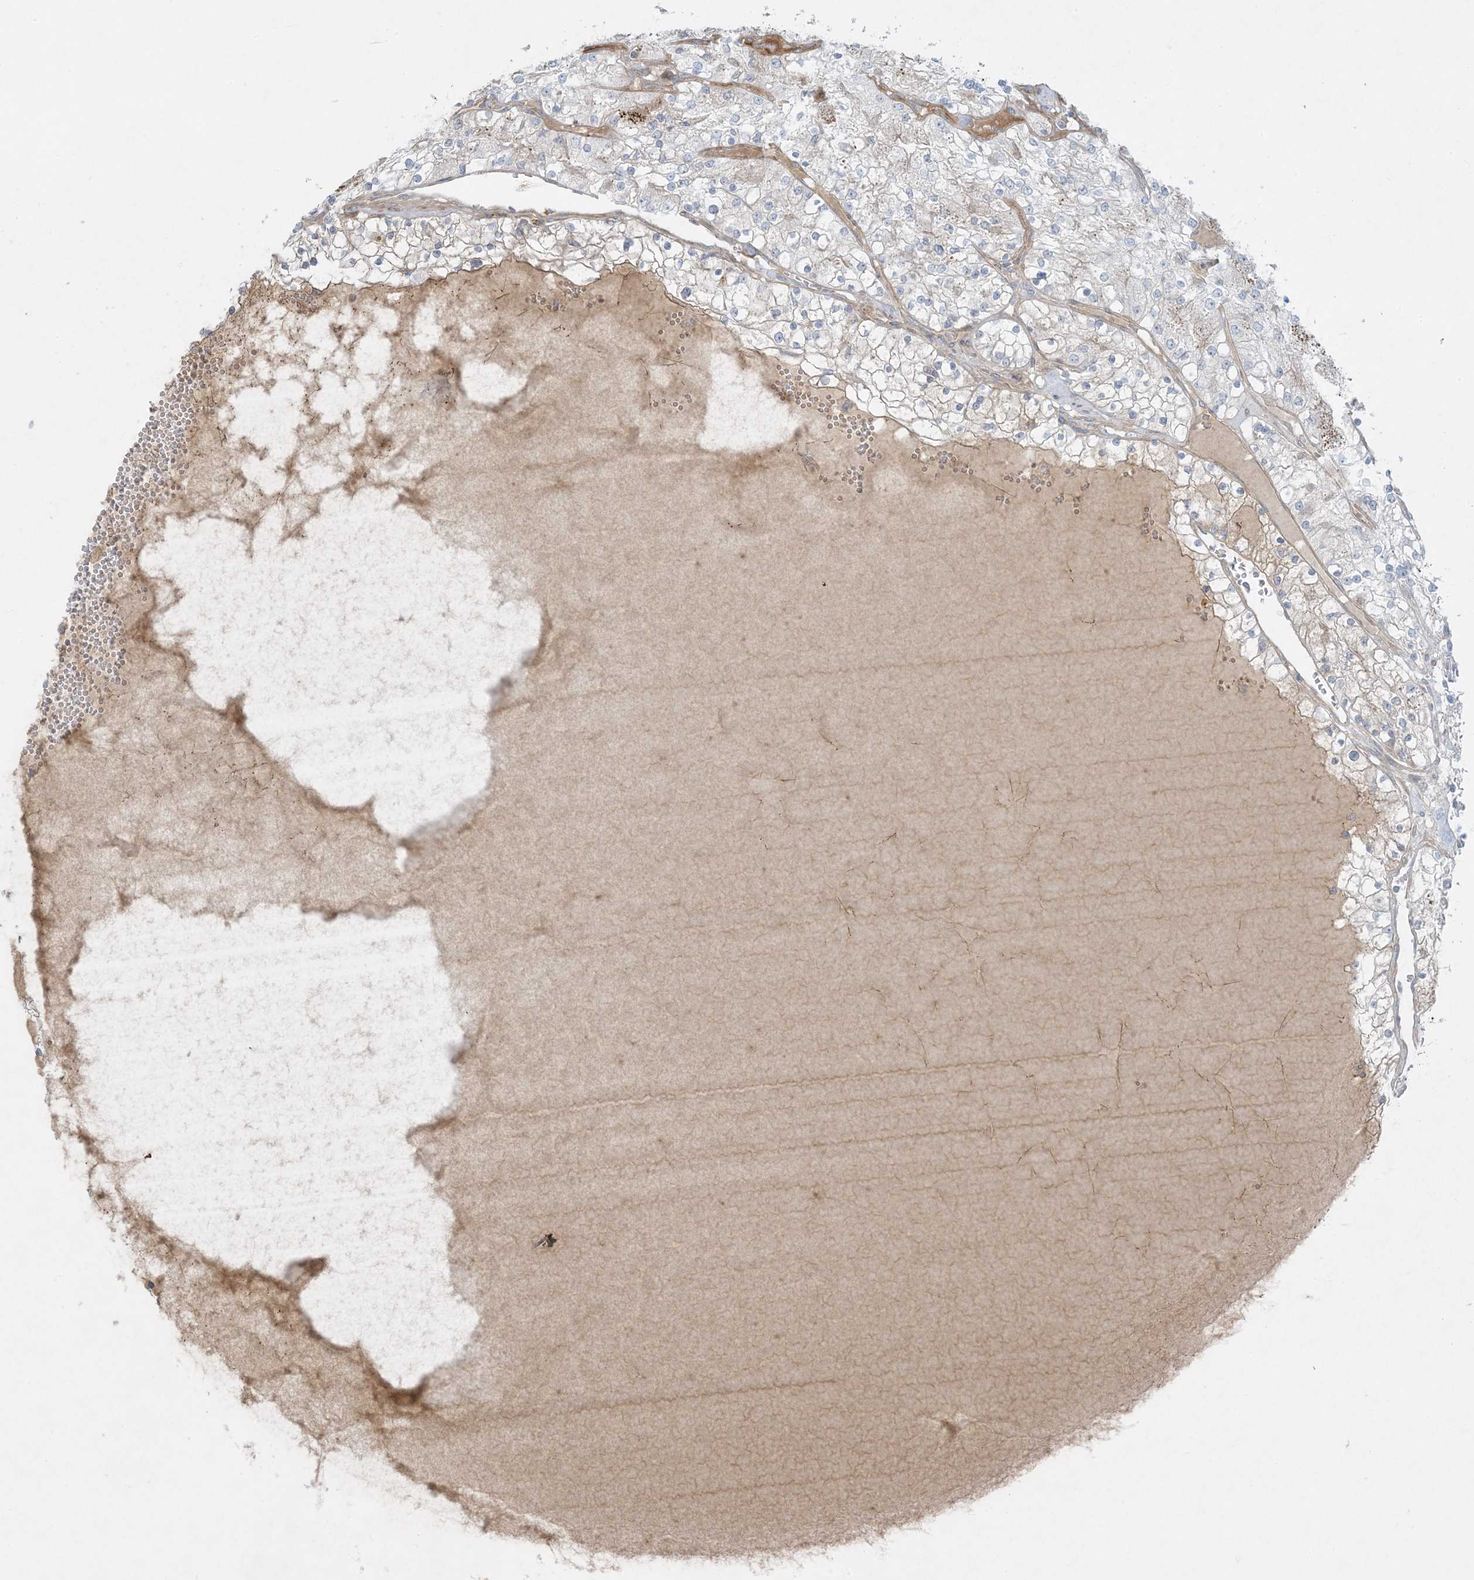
{"staining": {"intensity": "negative", "quantity": "none", "location": "none"}, "tissue": "renal cancer", "cell_type": "Tumor cells", "image_type": "cancer", "snomed": [{"axis": "morphology", "description": "Normal tissue, NOS"}, {"axis": "morphology", "description": "Adenocarcinoma, NOS"}, {"axis": "topography", "description": "Kidney"}], "caption": "Immunohistochemistry (IHC) histopathology image of human renal cancer stained for a protein (brown), which displays no positivity in tumor cells.", "gene": "PIK3R4", "patient": {"sex": "male", "age": 68}}